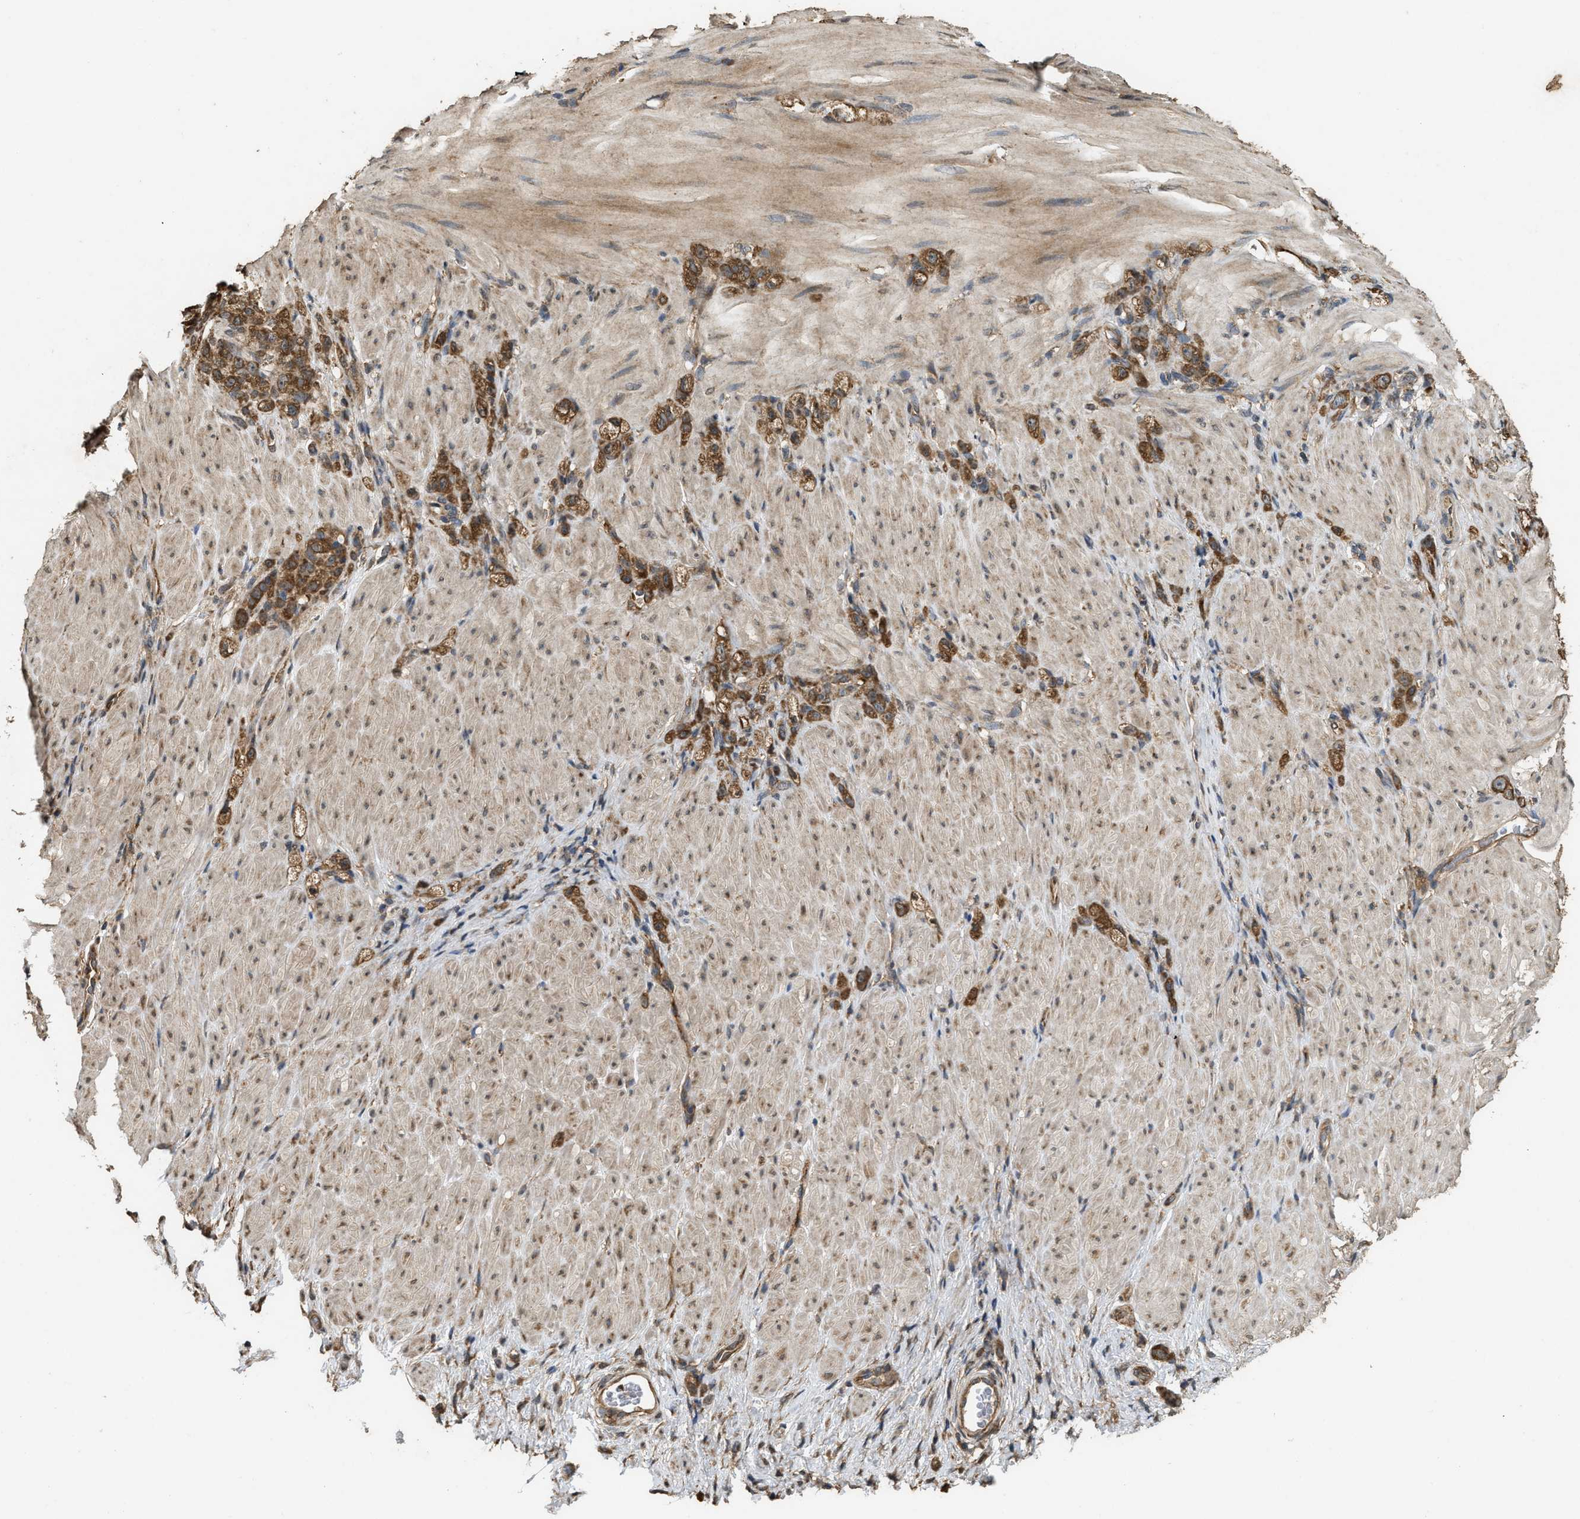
{"staining": {"intensity": "moderate", "quantity": ">75%", "location": "cytoplasmic/membranous"}, "tissue": "stomach cancer", "cell_type": "Tumor cells", "image_type": "cancer", "snomed": [{"axis": "morphology", "description": "Normal tissue, NOS"}, {"axis": "morphology", "description": "Adenocarcinoma, NOS"}, {"axis": "topography", "description": "Stomach"}], "caption": "Stomach cancer stained with immunohistochemistry shows moderate cytoplasmic/membranous positivity in approximately >75% of tumor cells.", "gene": "ARHGEF5", "patient": {"sex": "male", "age": 82}}